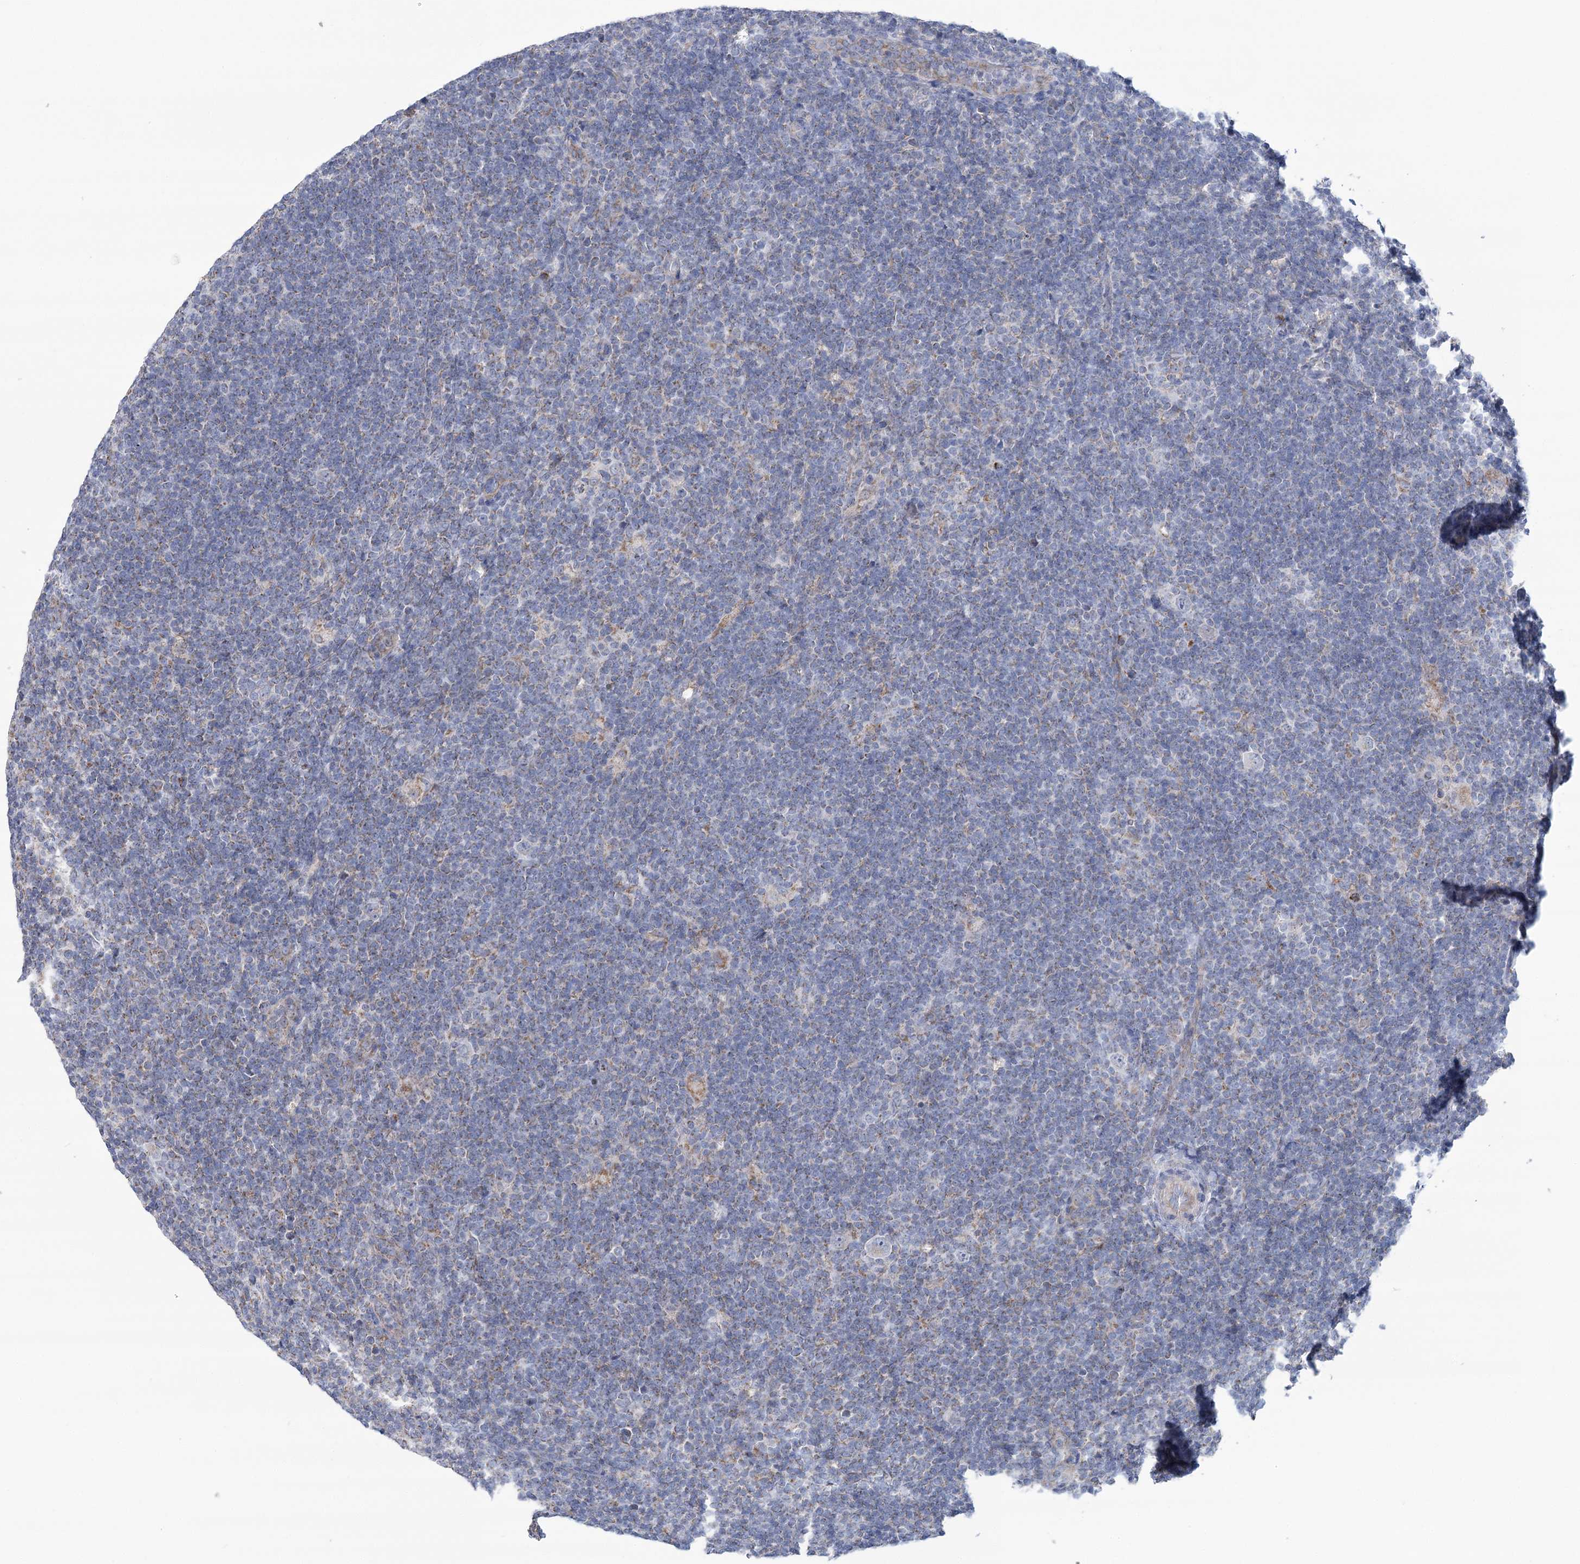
{"staining": {"intensity": "negative", "quantity": "none", "location": "none"}, "tissue": "lymphoma", "cell_type": "Tumor cells", "image_type": "cancer", "snomed": [{"axis": "morphology", "description": "Hodgkin's disease, NOS"}, {"axis": "topography", "description": "Lymph node"}], "caption": "This is an IHC histopathology image of Hodgkin's disease. There is no positivity in tumor cells.", "gene": "SNX7", "patient": {"sex": "female", "age": 57}}